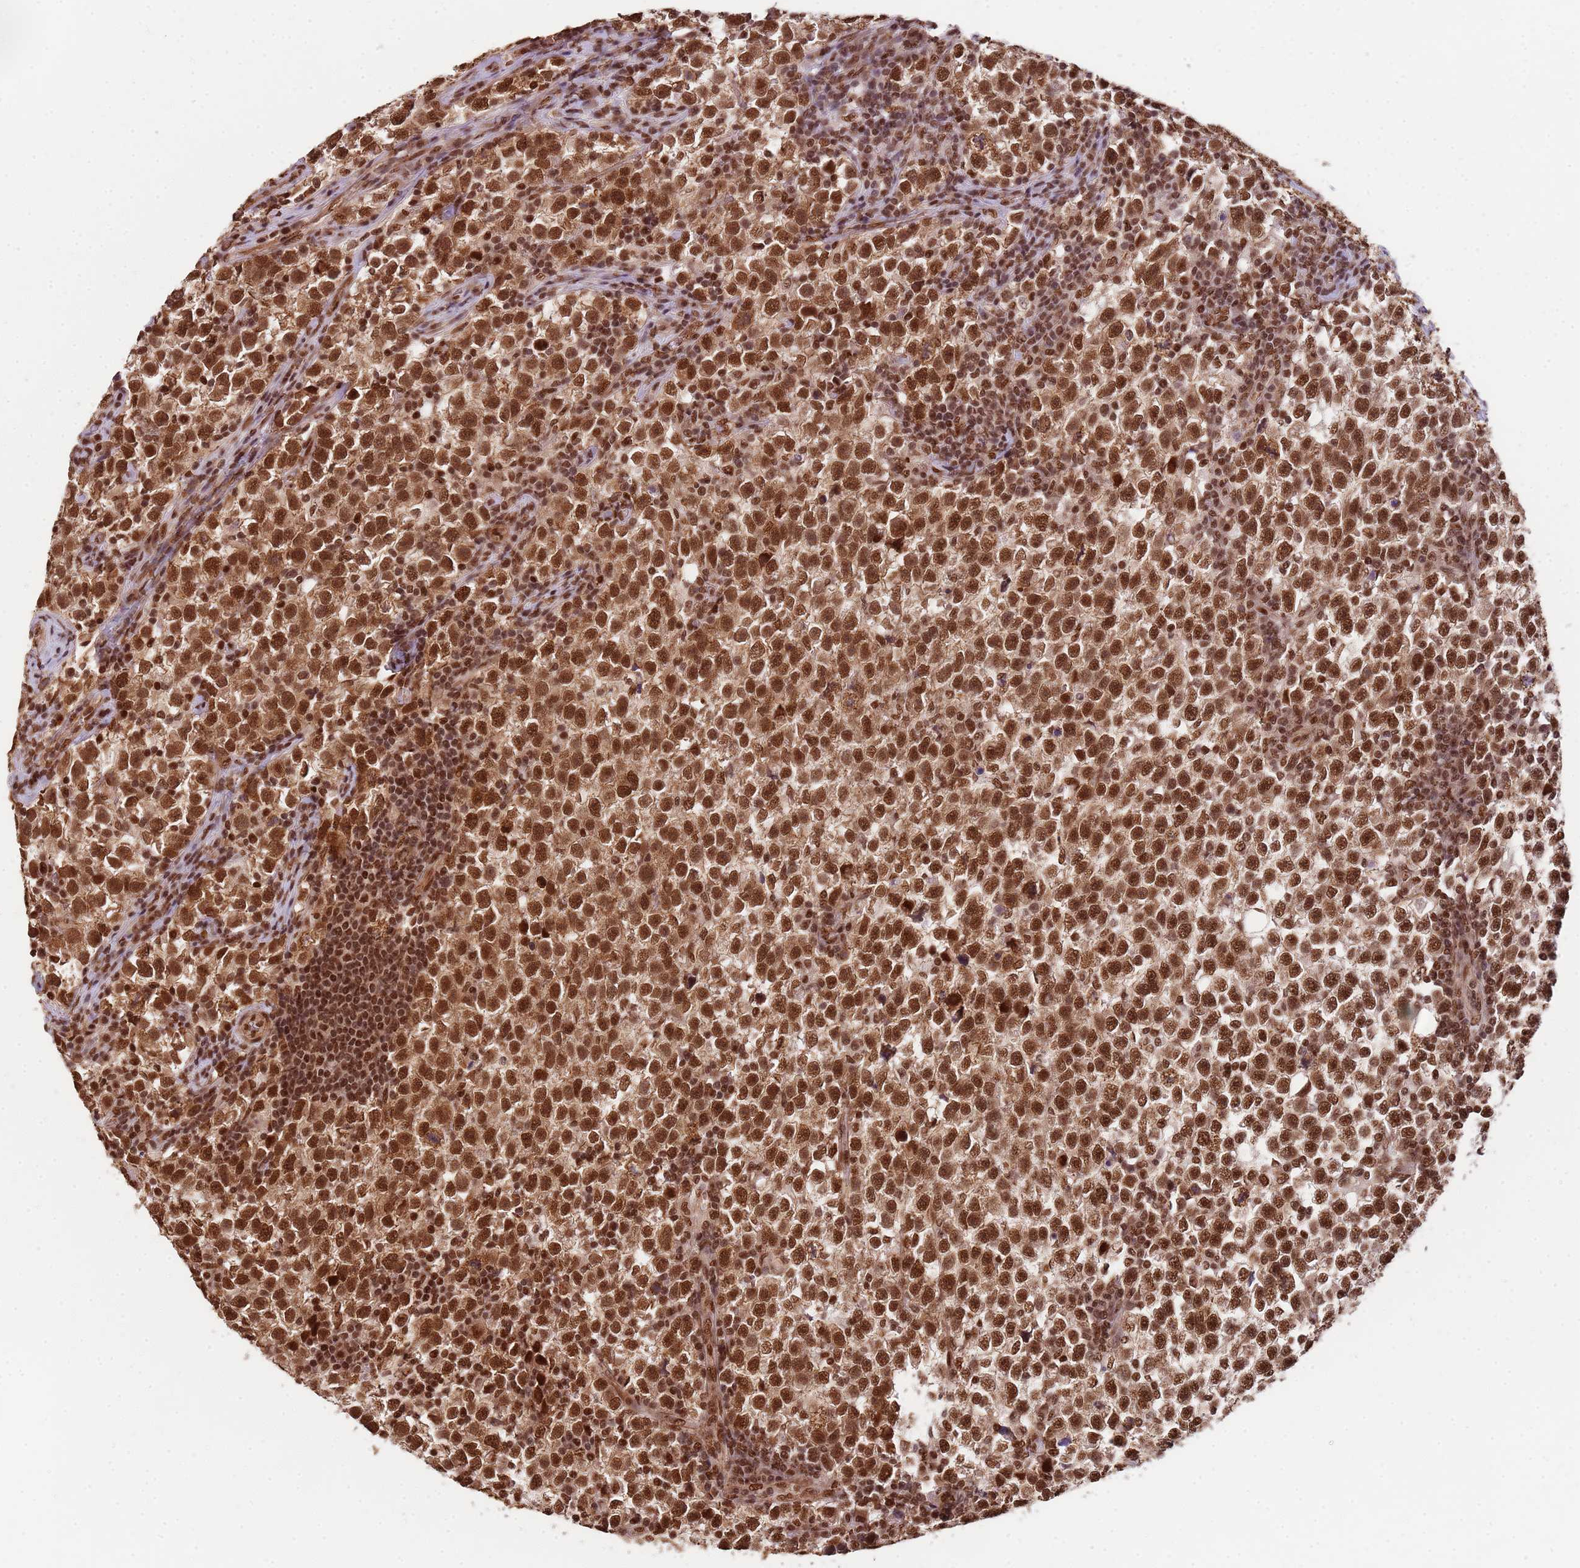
{"staining": {"intensity": "strong", "quantity": ">75%", "location": "nuclear"}, "tissue": "testis cancer", "cell_type": "Tumor cells", "image_type": "cancer", "snomed": [{"axis": "morphology", "description": "Normal tissue, NOS"}, {"axis": "morphology", "description": "Seminoma, NOS"}, {"axis": "topography", "description": "Testis"}], "caption": "Tumor cells demonstrate strong nuclear staining in approximately >75% of cells in seminoma (testis).", "gene": "ZBTB12", "patient": {"sex": "male", "age": 43}}